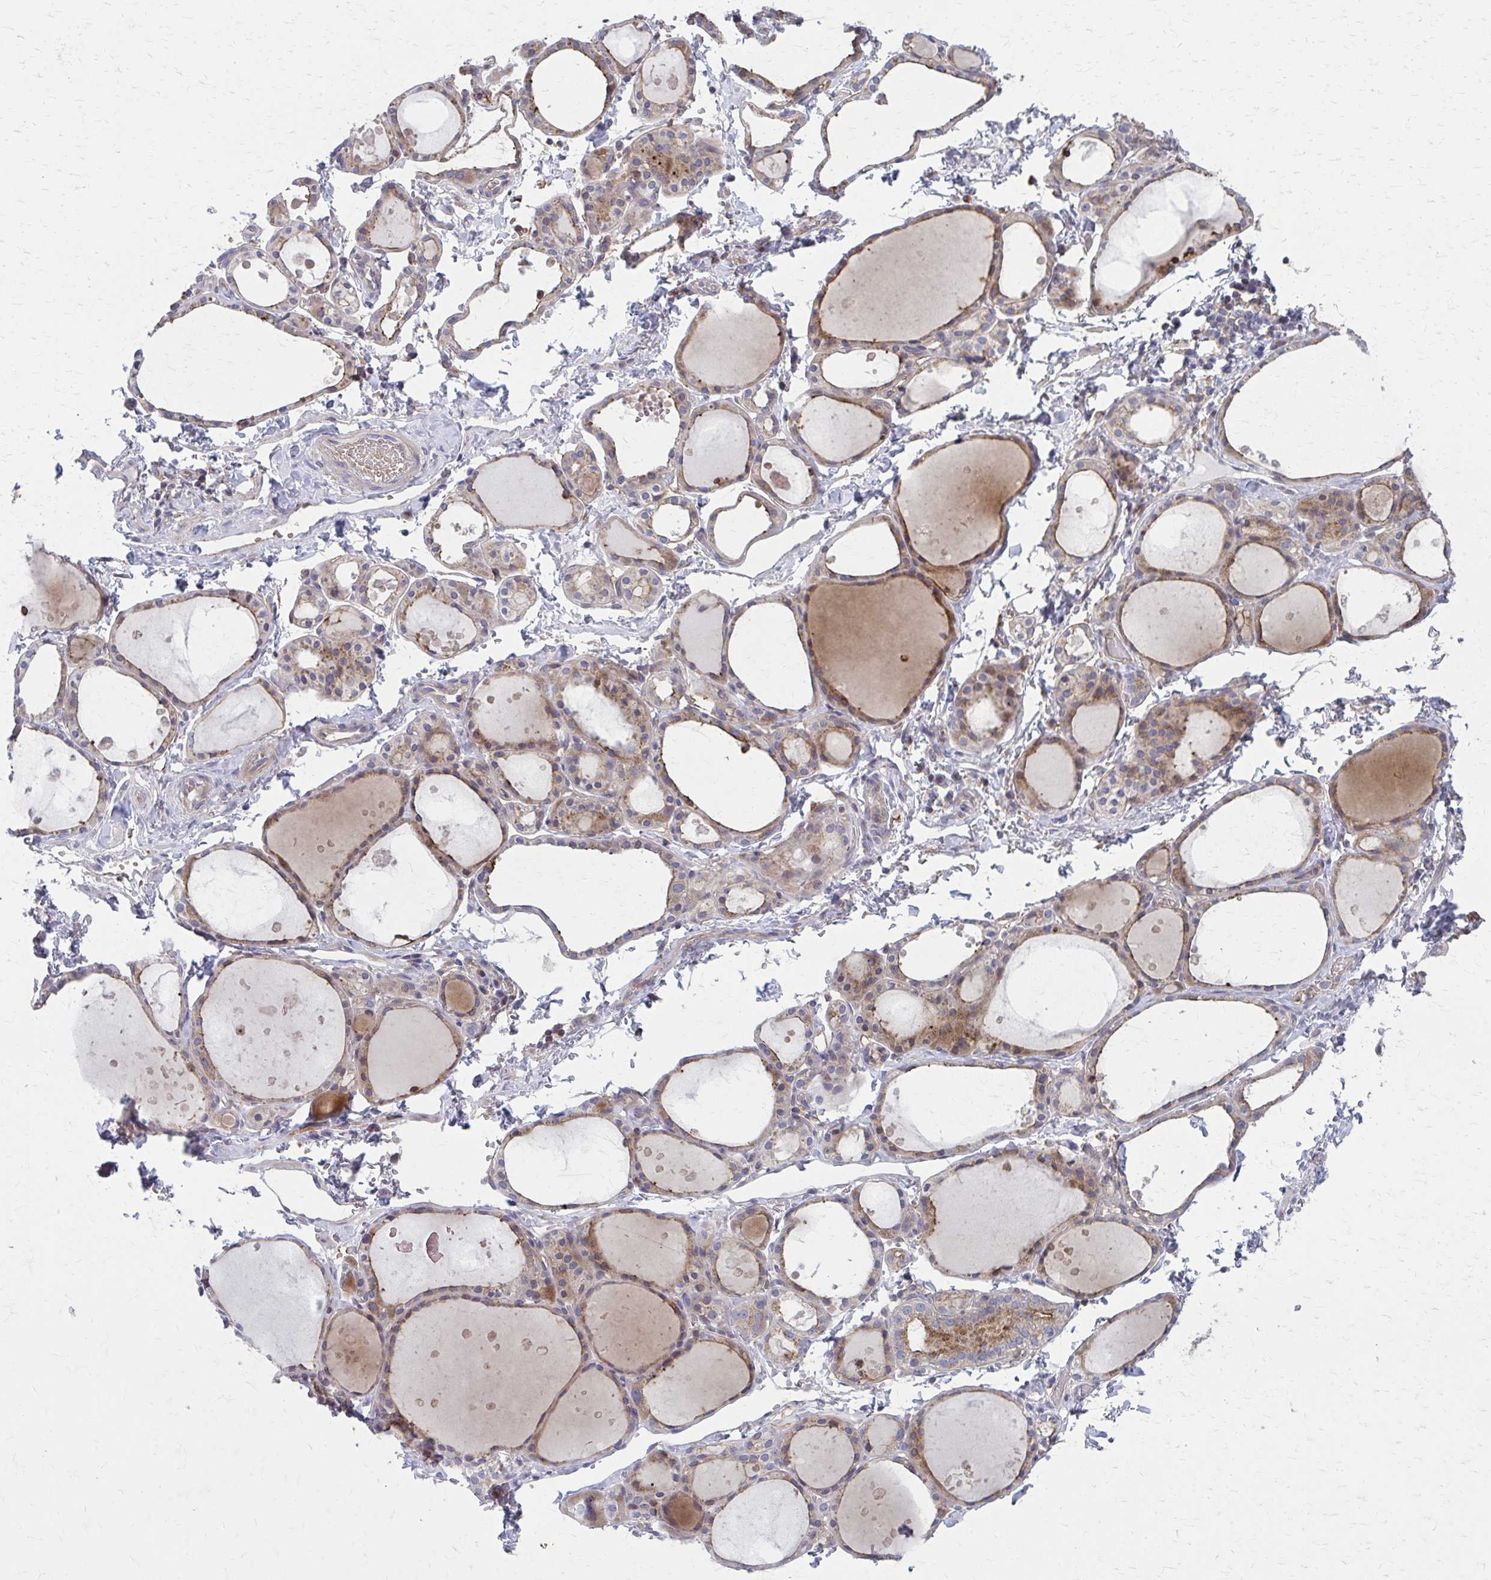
{"staining": {"intensity": "weak", "quantity": "25%-75%", "location": "cytoplasmic/membranous"}, "tissue": "thyroid gland", "cell_type": "Glandular cells", "image_type": "normal", "snomed": [{"axis": "morphology", "description": "Normal tissue, NOS"}, {"axis": "topography", "description": "Thyroid gland"}], "caption": "Immunohistochemistry (IHC) photomicrograph of benign thyroid gland stained for a protein (brown), which reveals low levels of weak cytoplasmic/membranous positivity in approximately 25%-75% of glandular cells.", "gene": "MMP14", "patient": {"sex": "male", "age": 68}}